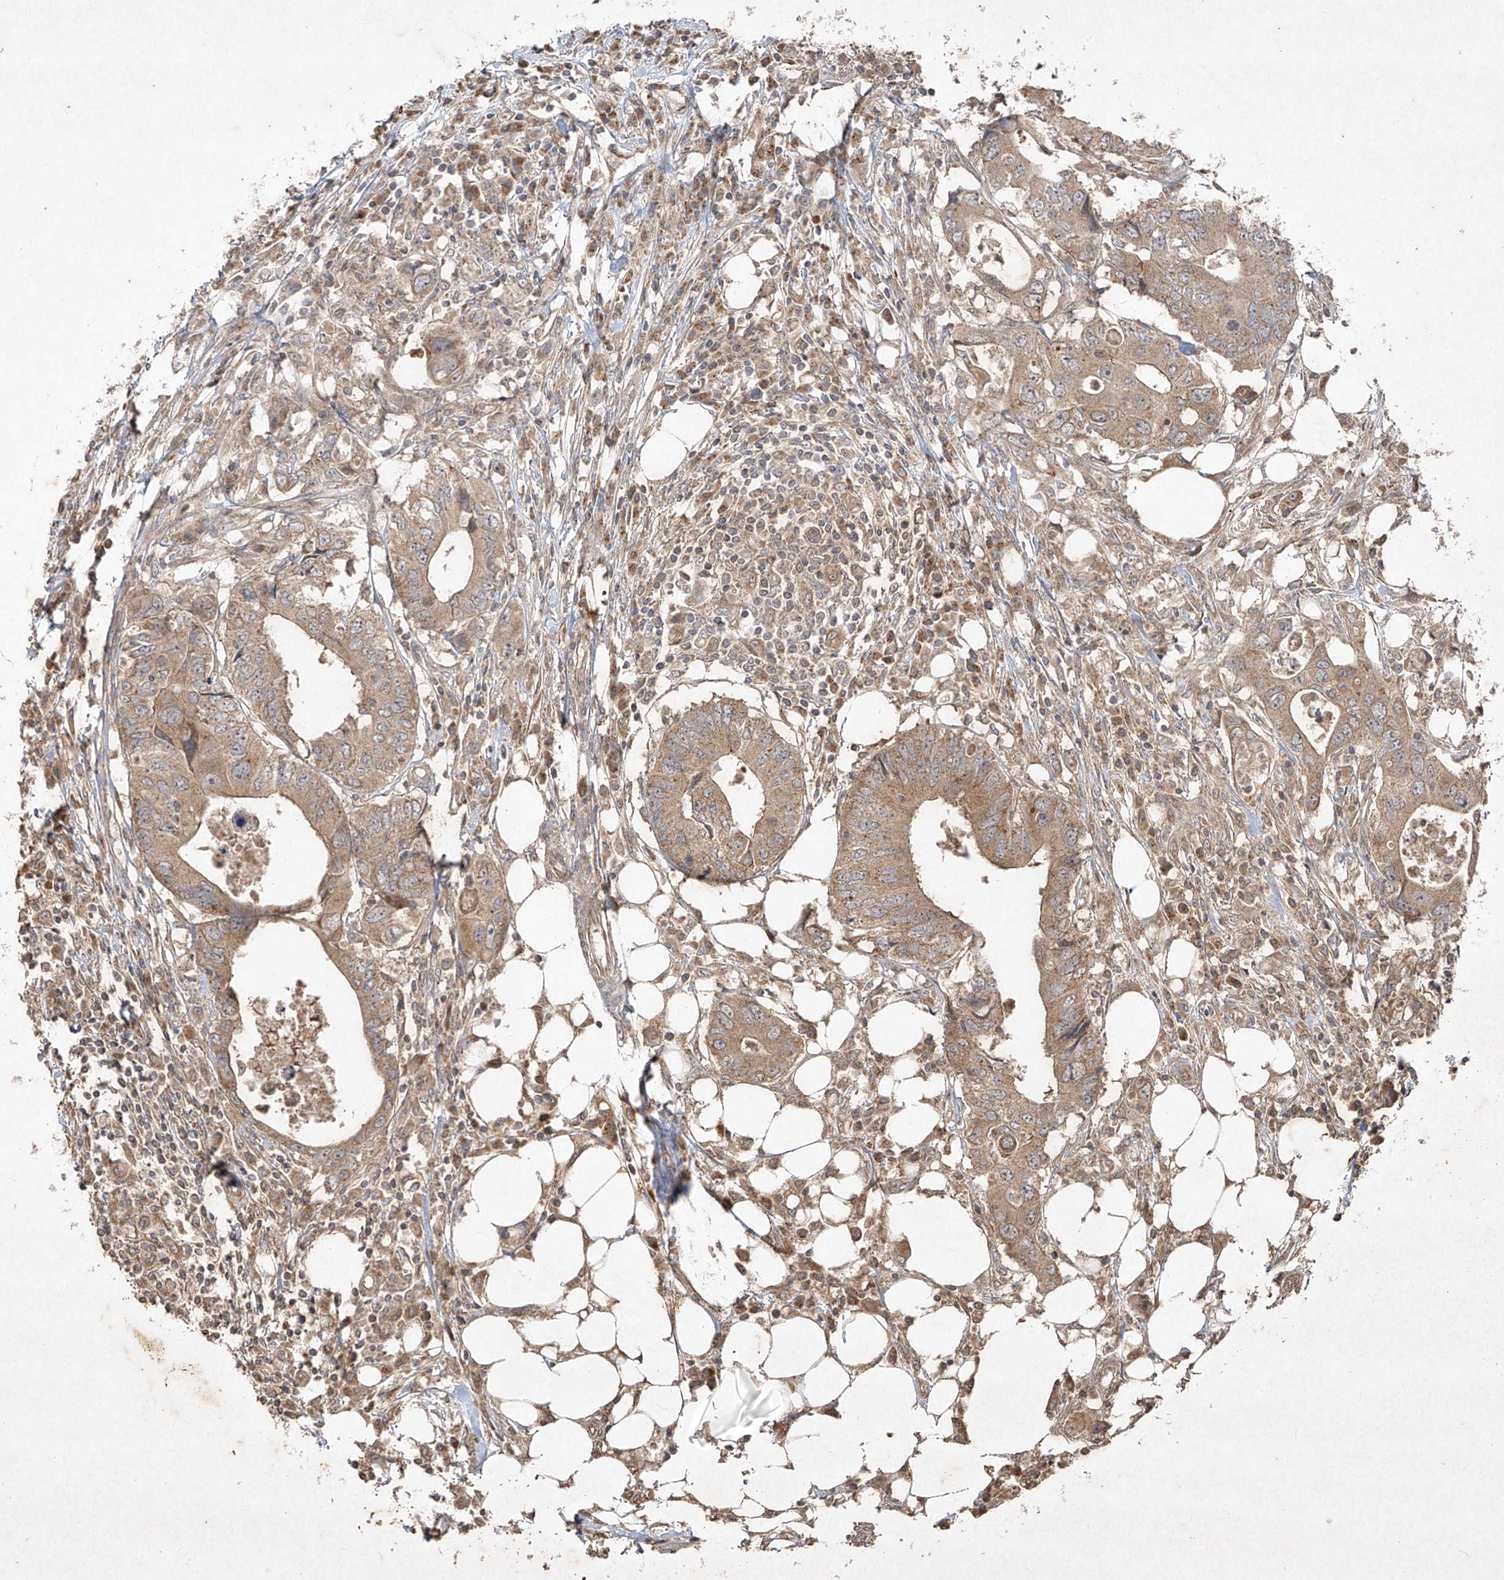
{"staining": {"intensity": "moderate", "quantity": ">75%", "location": "cytoplasmic/membranous"}, "tissue": "colorectal cancer", "cell_type": "Tumor cells", "image_type": "cancer", "snomed": [{"axis": "morphology", "description": "Adenocarcinoma, NOS"}, {"axis": "topography", "description": "Colon"}], "caption": "Tumor cells reveal medium levels of moderate cytoplasmic/membranous positivity in about >75% of cells in adenocarcinoma (colorectal).", "gene": "ABCD3", "patient": {"sex": "male", "age": 71}}